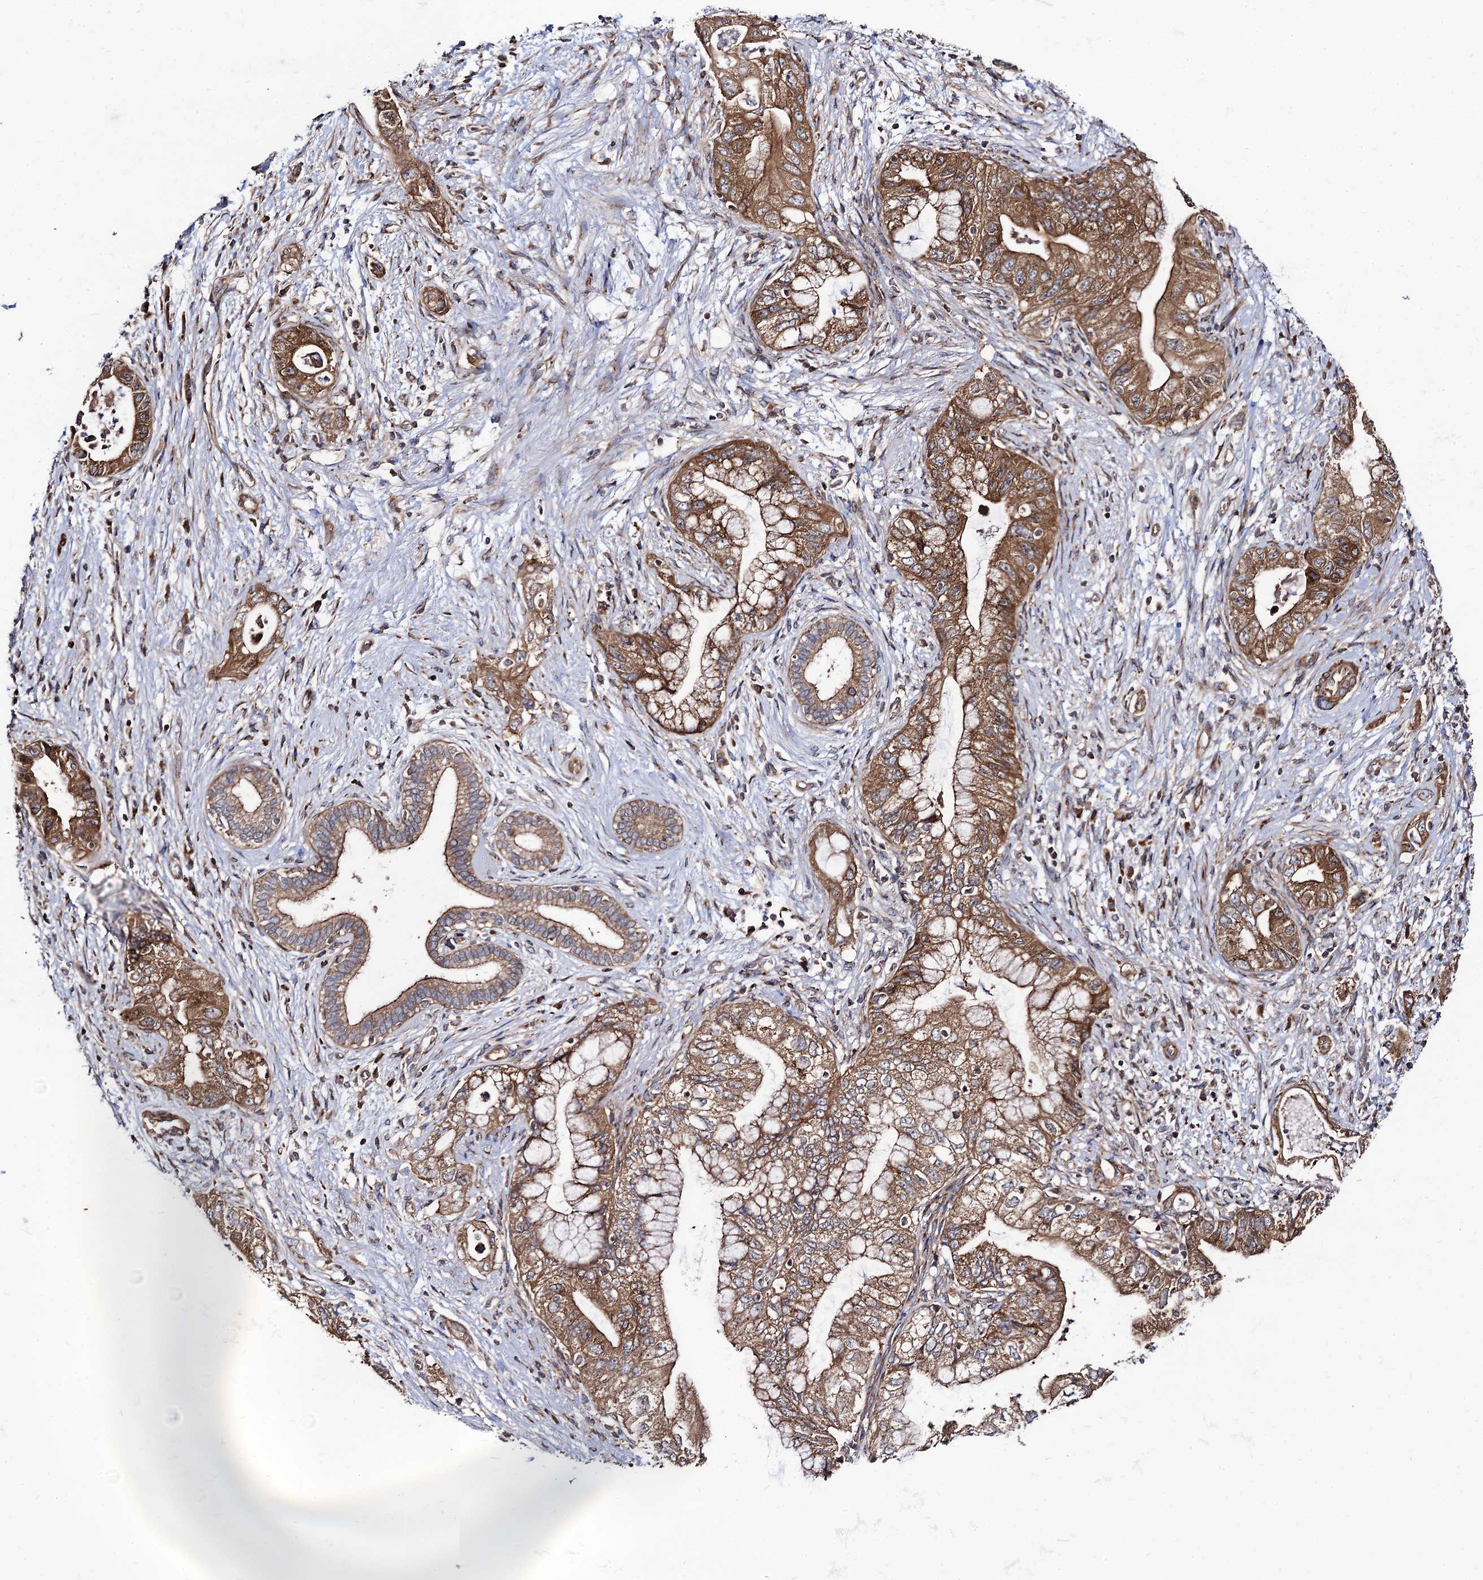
{"staining": {"intensity": "moderate", "quantity": ">75%", "location": "cytoplasmic/membranous"}, "tissue": "pancreatic cancer", "cell_type": "Tumor cells", "image_type": "cancer", "snomed": [{"axis": "morphology", "description": "Adenocarcinoma, NOS"}, {"axis": "topography", "description": "Pancreas"}], "caption": "Adenocarcinoma (pancreatic) stained with a brown dye reveals moderate cytoplasmic/membranous positive expression in approximately >75% of tumor cells.", "gene": "DYDC1", "patient": {"sex": "female", "age": 73}}